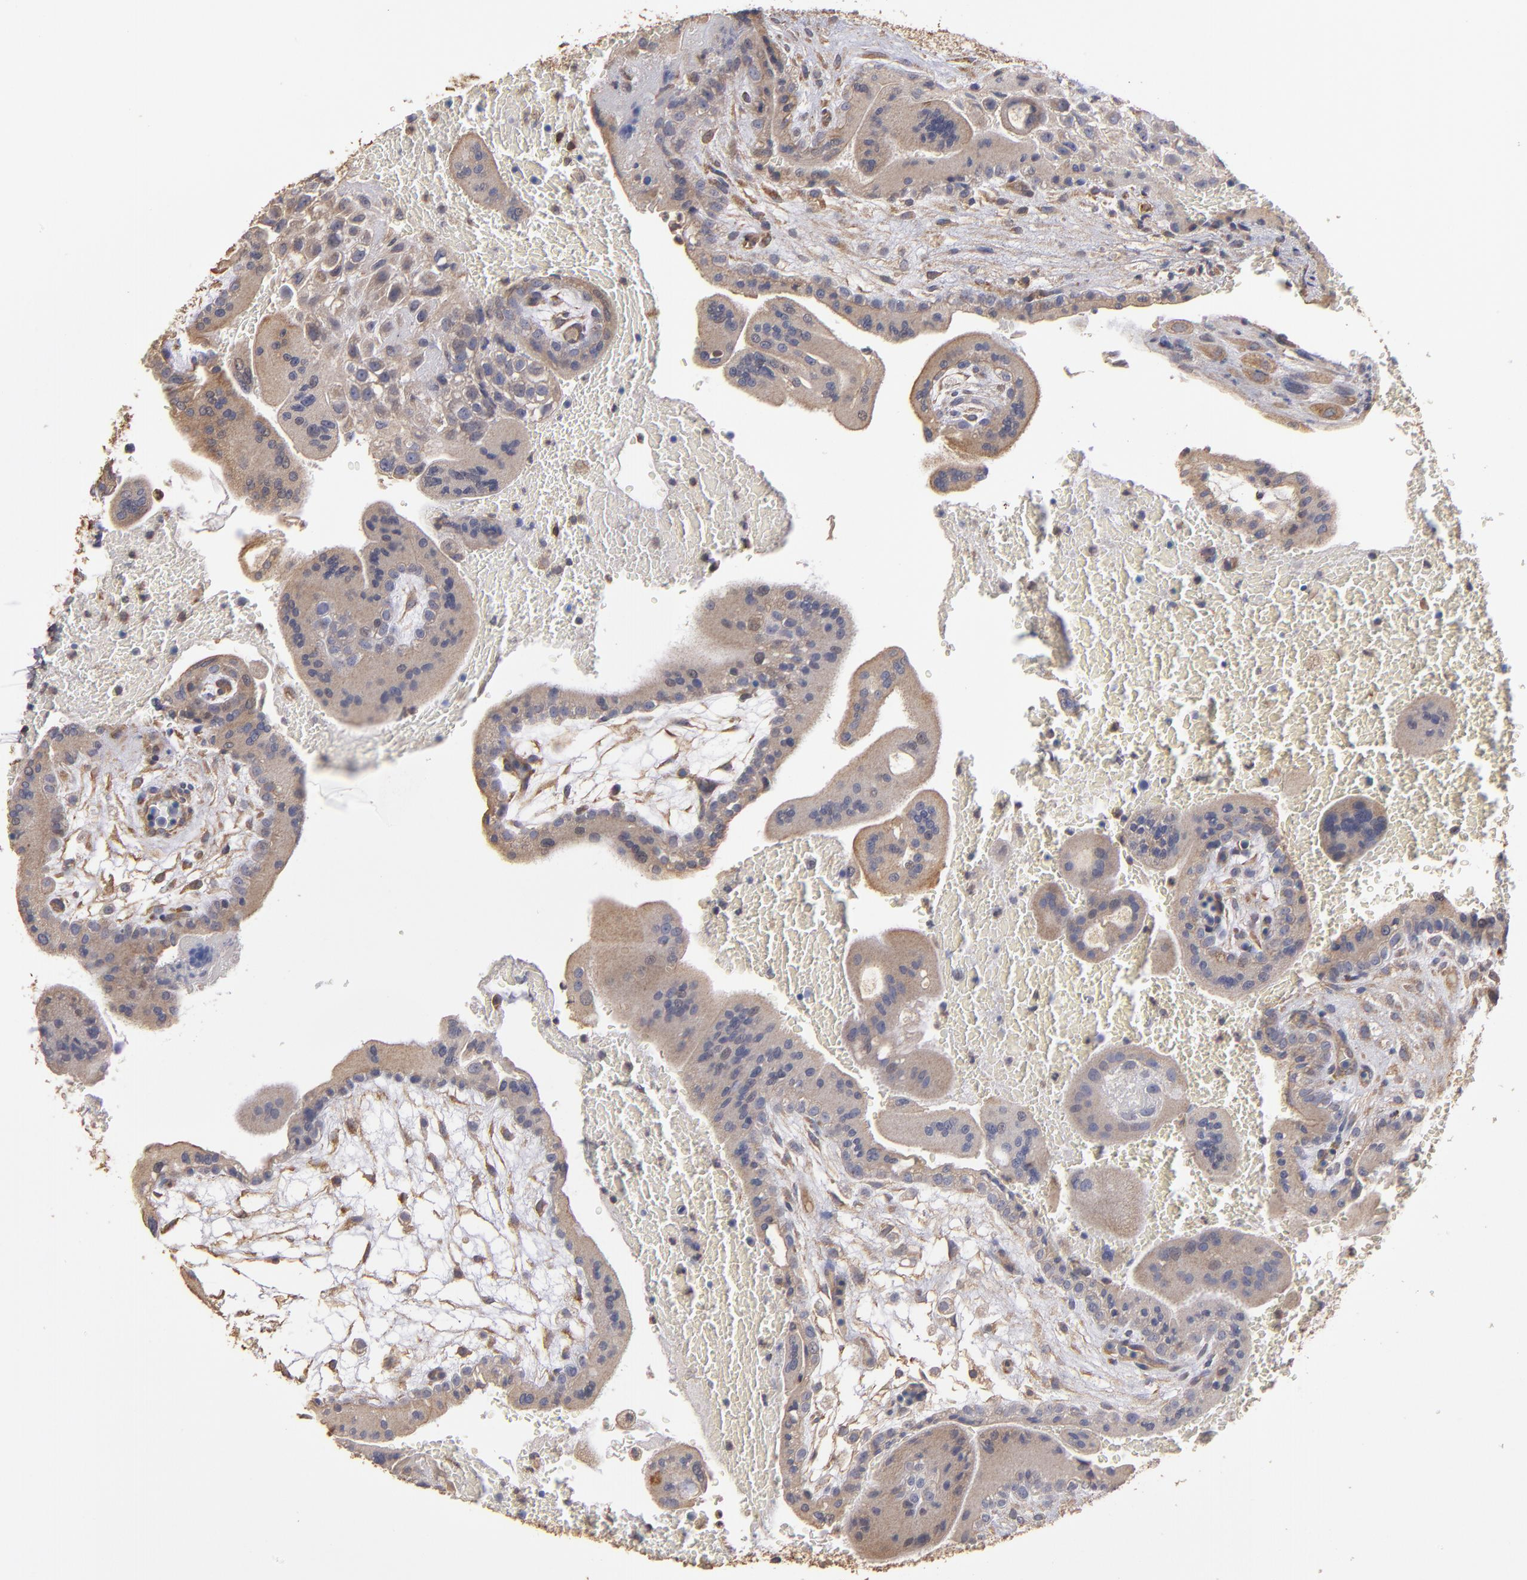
{"staining": {"intensity": "moderate", "quantity": ">75%", "location": "cytoplasmic/membranous"}, "tissue": "placenta", "cell_type": "Decidual cells", "image_type": "normal", "snomed": [{"axis": "morphology", "description": "Normal tissue, NOS"}, {"axis": "topography", "description": "Placenta"}], "caption": "Normal placenta demonstrates moderate cytoplasmic/membranous positivity in approximately >75% of decidual cells The protein is shown in brown color, while the nuclei are stained blue..", "gene": "DMD", "patient": {"sex": "female", "age": 35}}